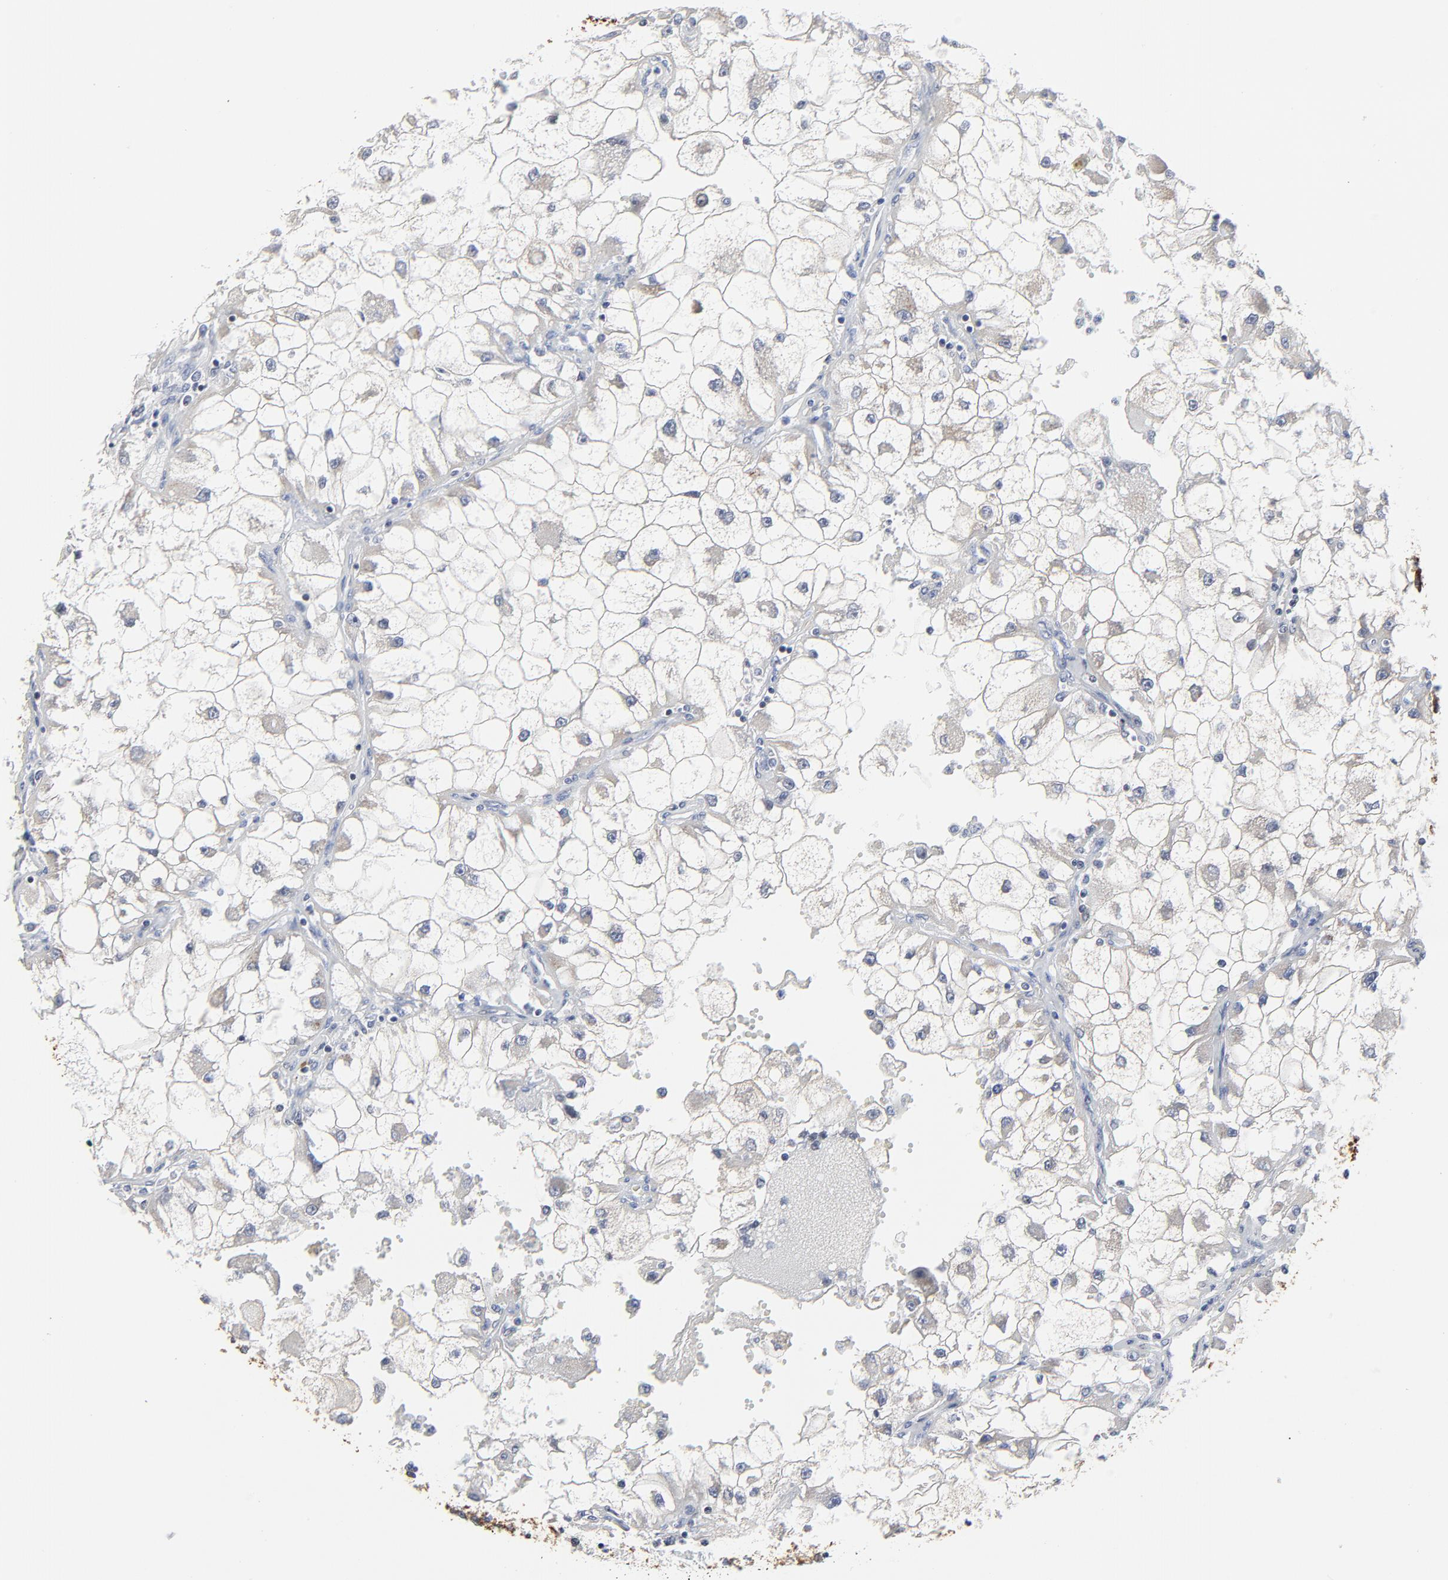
{"staining": {"intensity": "negative", "quantity": "none", "location": "none"}, "tissue": "renal cancer", "cell_type": "Tumor cells", "image_type": "cancer", "snomed": [{"axis": "morphology", "description": "Adenocarcinoma, NOS"}, {"axis": "topography", "description": "Kidney"}], "caption": "The histopathology image exhibits no significant expression in tumor cells of renal adenocarcinoma.", "gene": "LNX1", "patient": {"sex": "female", "age": 73}}